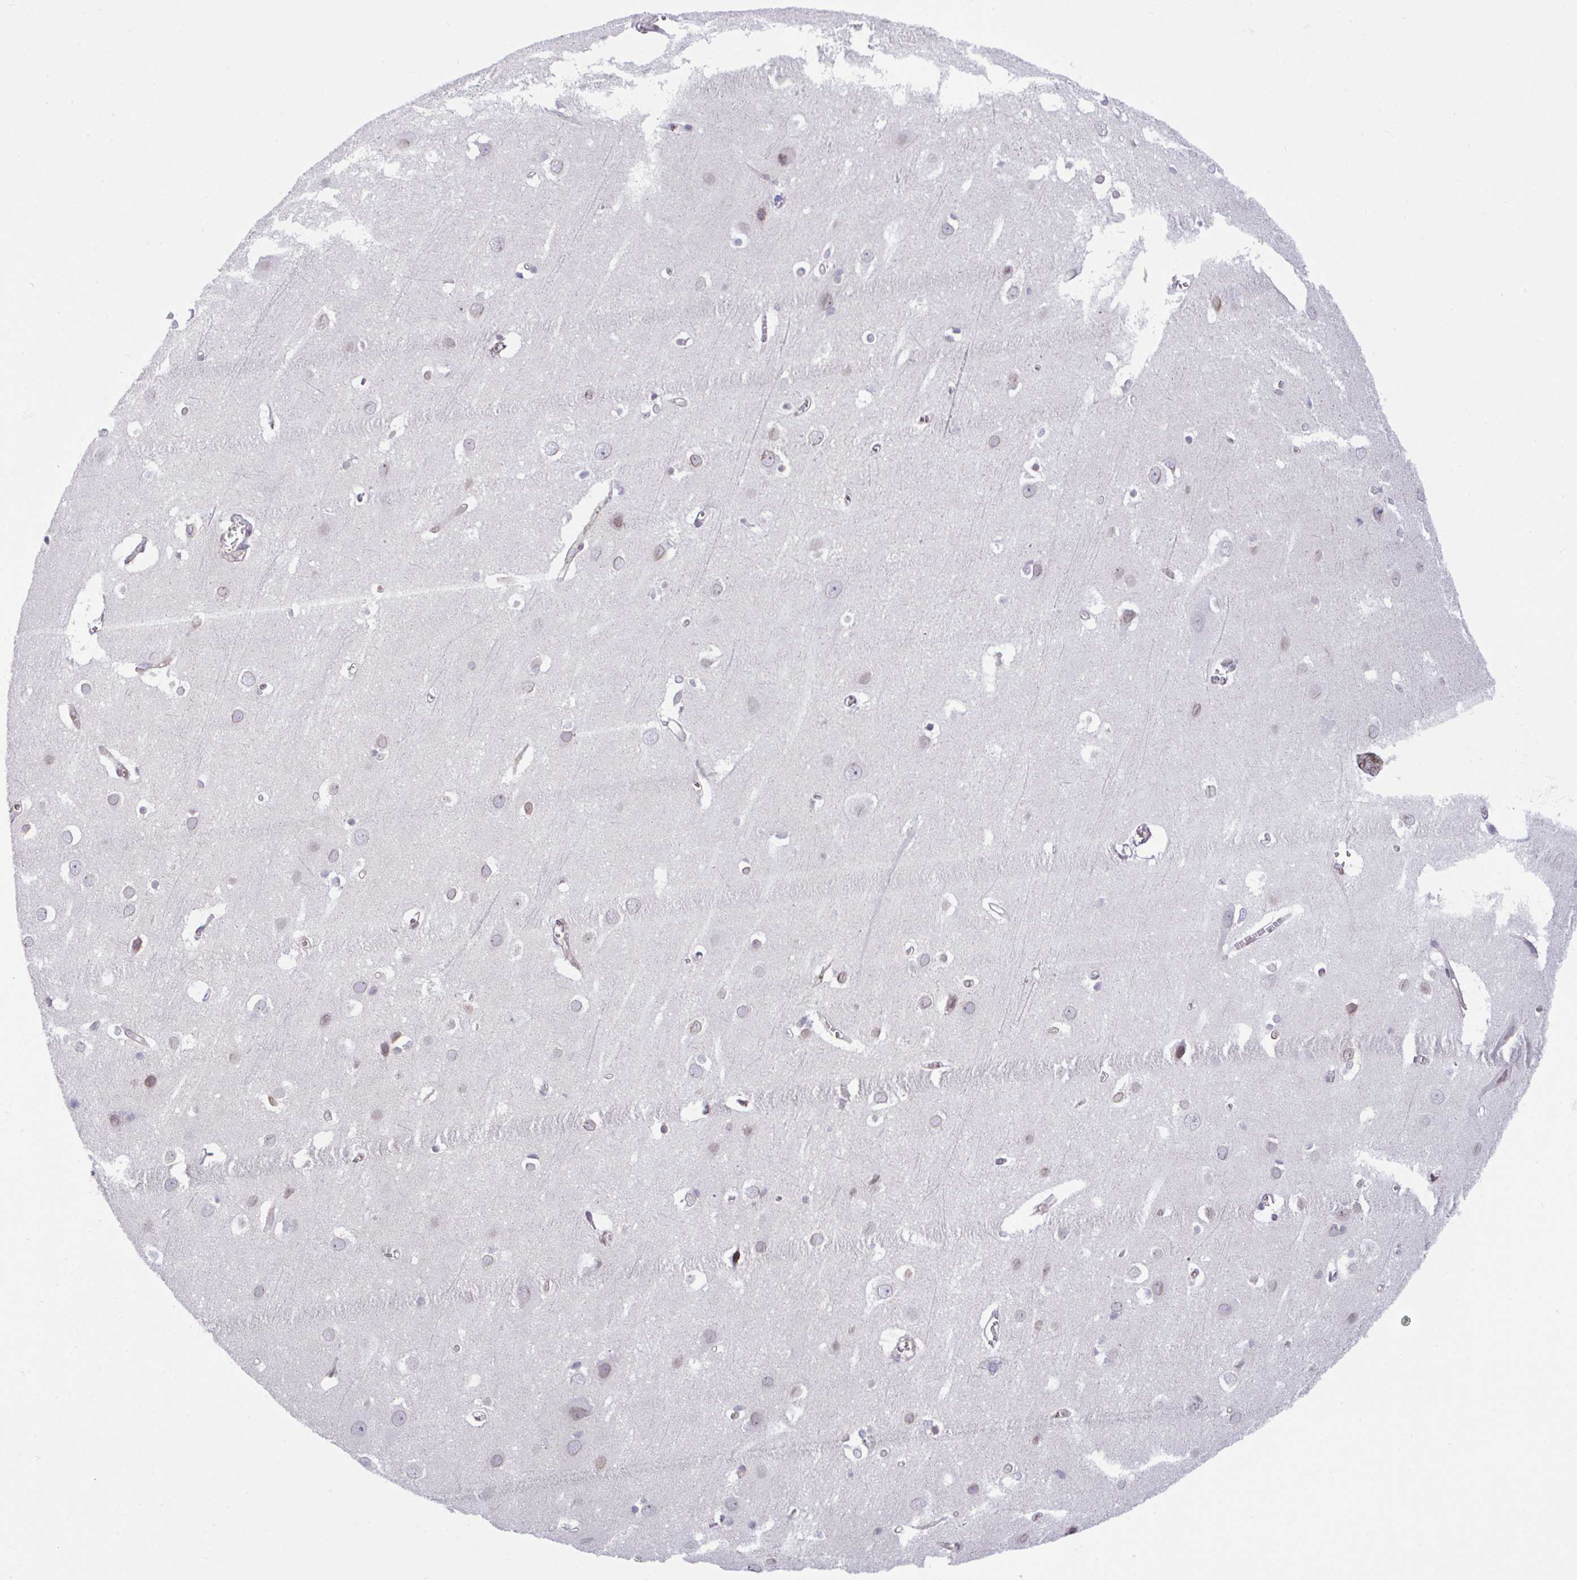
{"staining": {"intensity": "negative", "quantity": "none", "location": "none"}, "tissue": "cerebral cortex", "cell_type": "Endothelial cells", "image_type": "normal", "snomed": [{"axis": "morphology", "description": "Normal tissue, NOS"}, {"axis": "topography", "description": "Cerebral cortex"}], "caption": "The immunohistochemistry photomicrograph has no significant positivity in endothelial cells of cerebral cortex.", "gene": "ZBED3", "patient": {"sex": "male", "age": 37}}